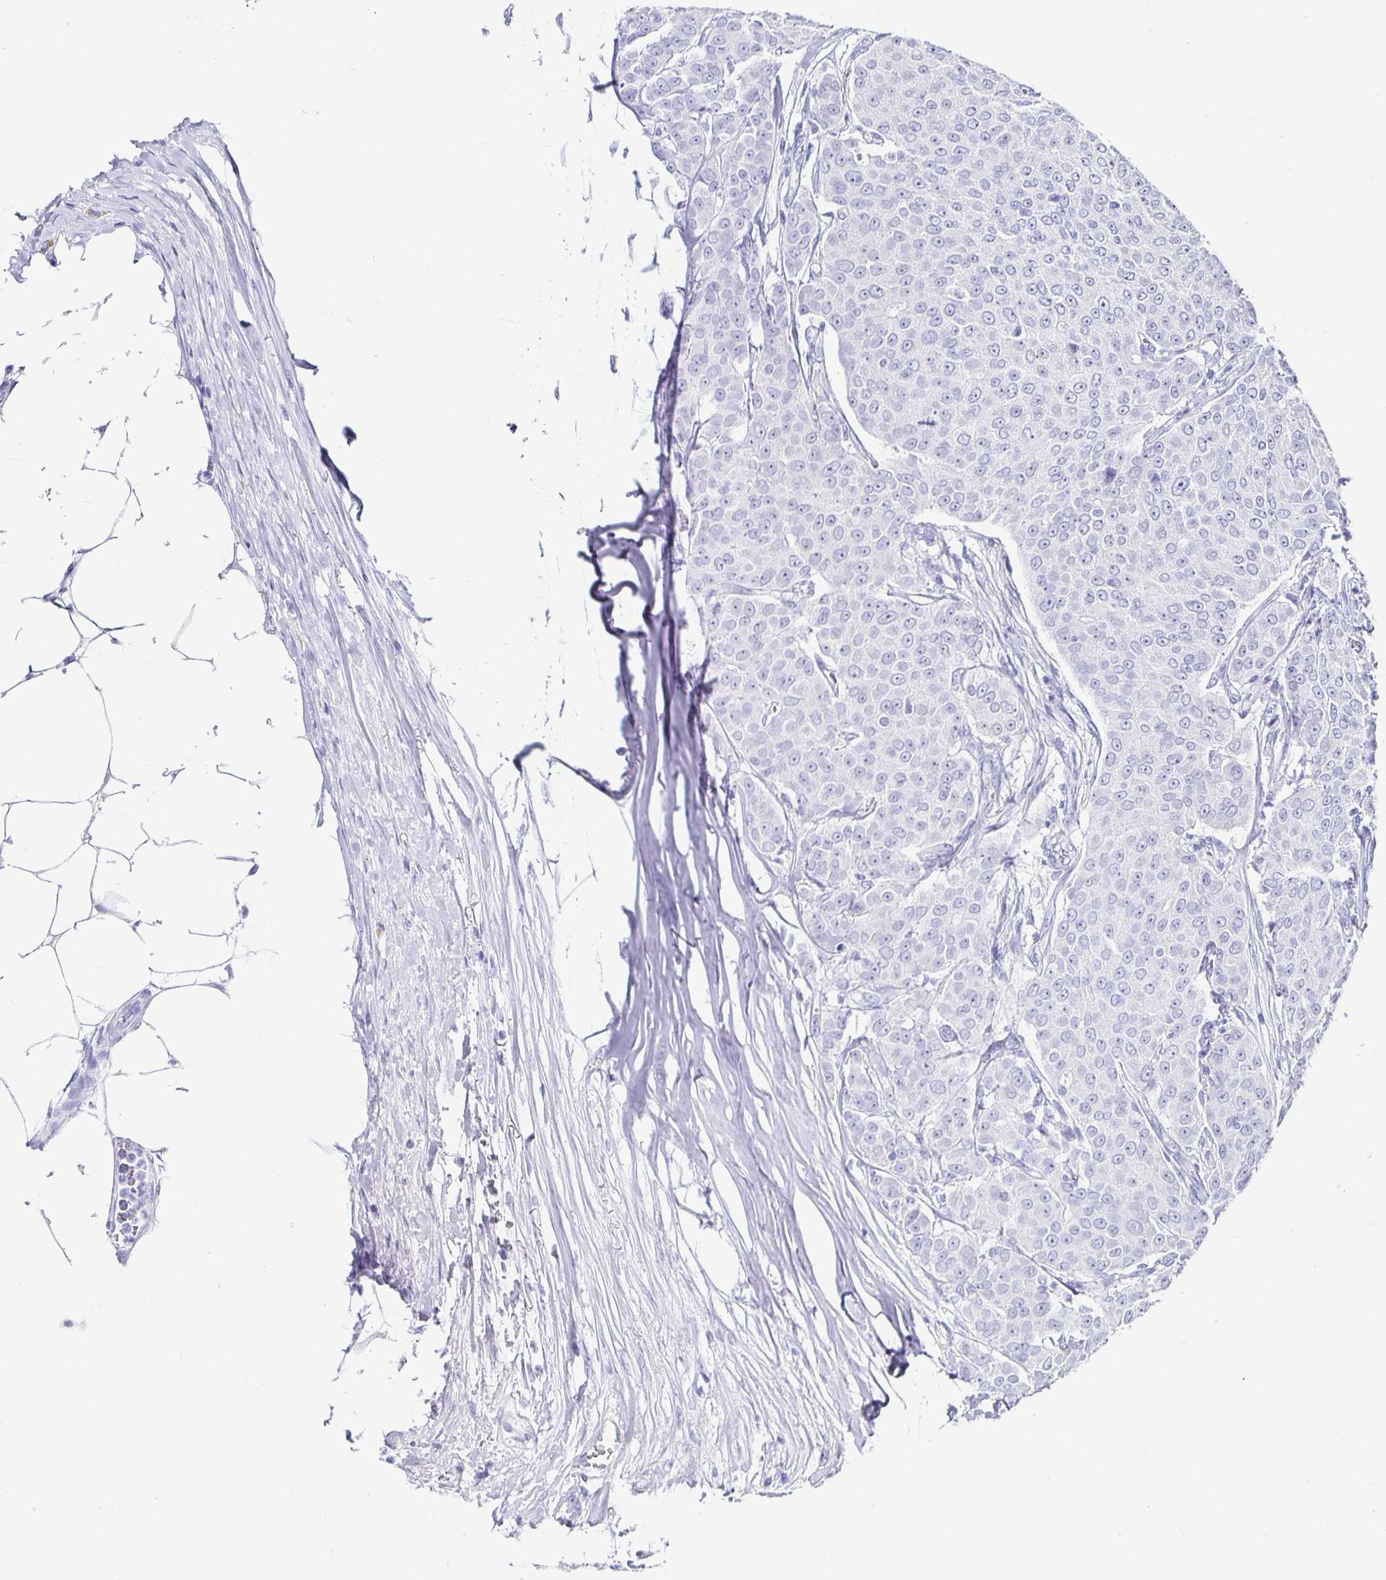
{"staining": {"intensity": "negative", "quantity": "none", "location": "none"}, "tissue": "breast cancer", "cell_type": "Tumor cells", "image_type": "cancer", "snomed": [{"axis": "morphology", "description": "Duct carcinoma"}, {"axis": "topography", "description": "Breast"}], "caption": "High magnification brightfield microscopy of breast cancer stained with DAB (3,3'-diaminobenzidine) (brown) and counterstained with hematoxylin (blue): tumor cells show no significant positivity.", "gene": "CHGA", "patient": {"sex": "female", "age": 91}}